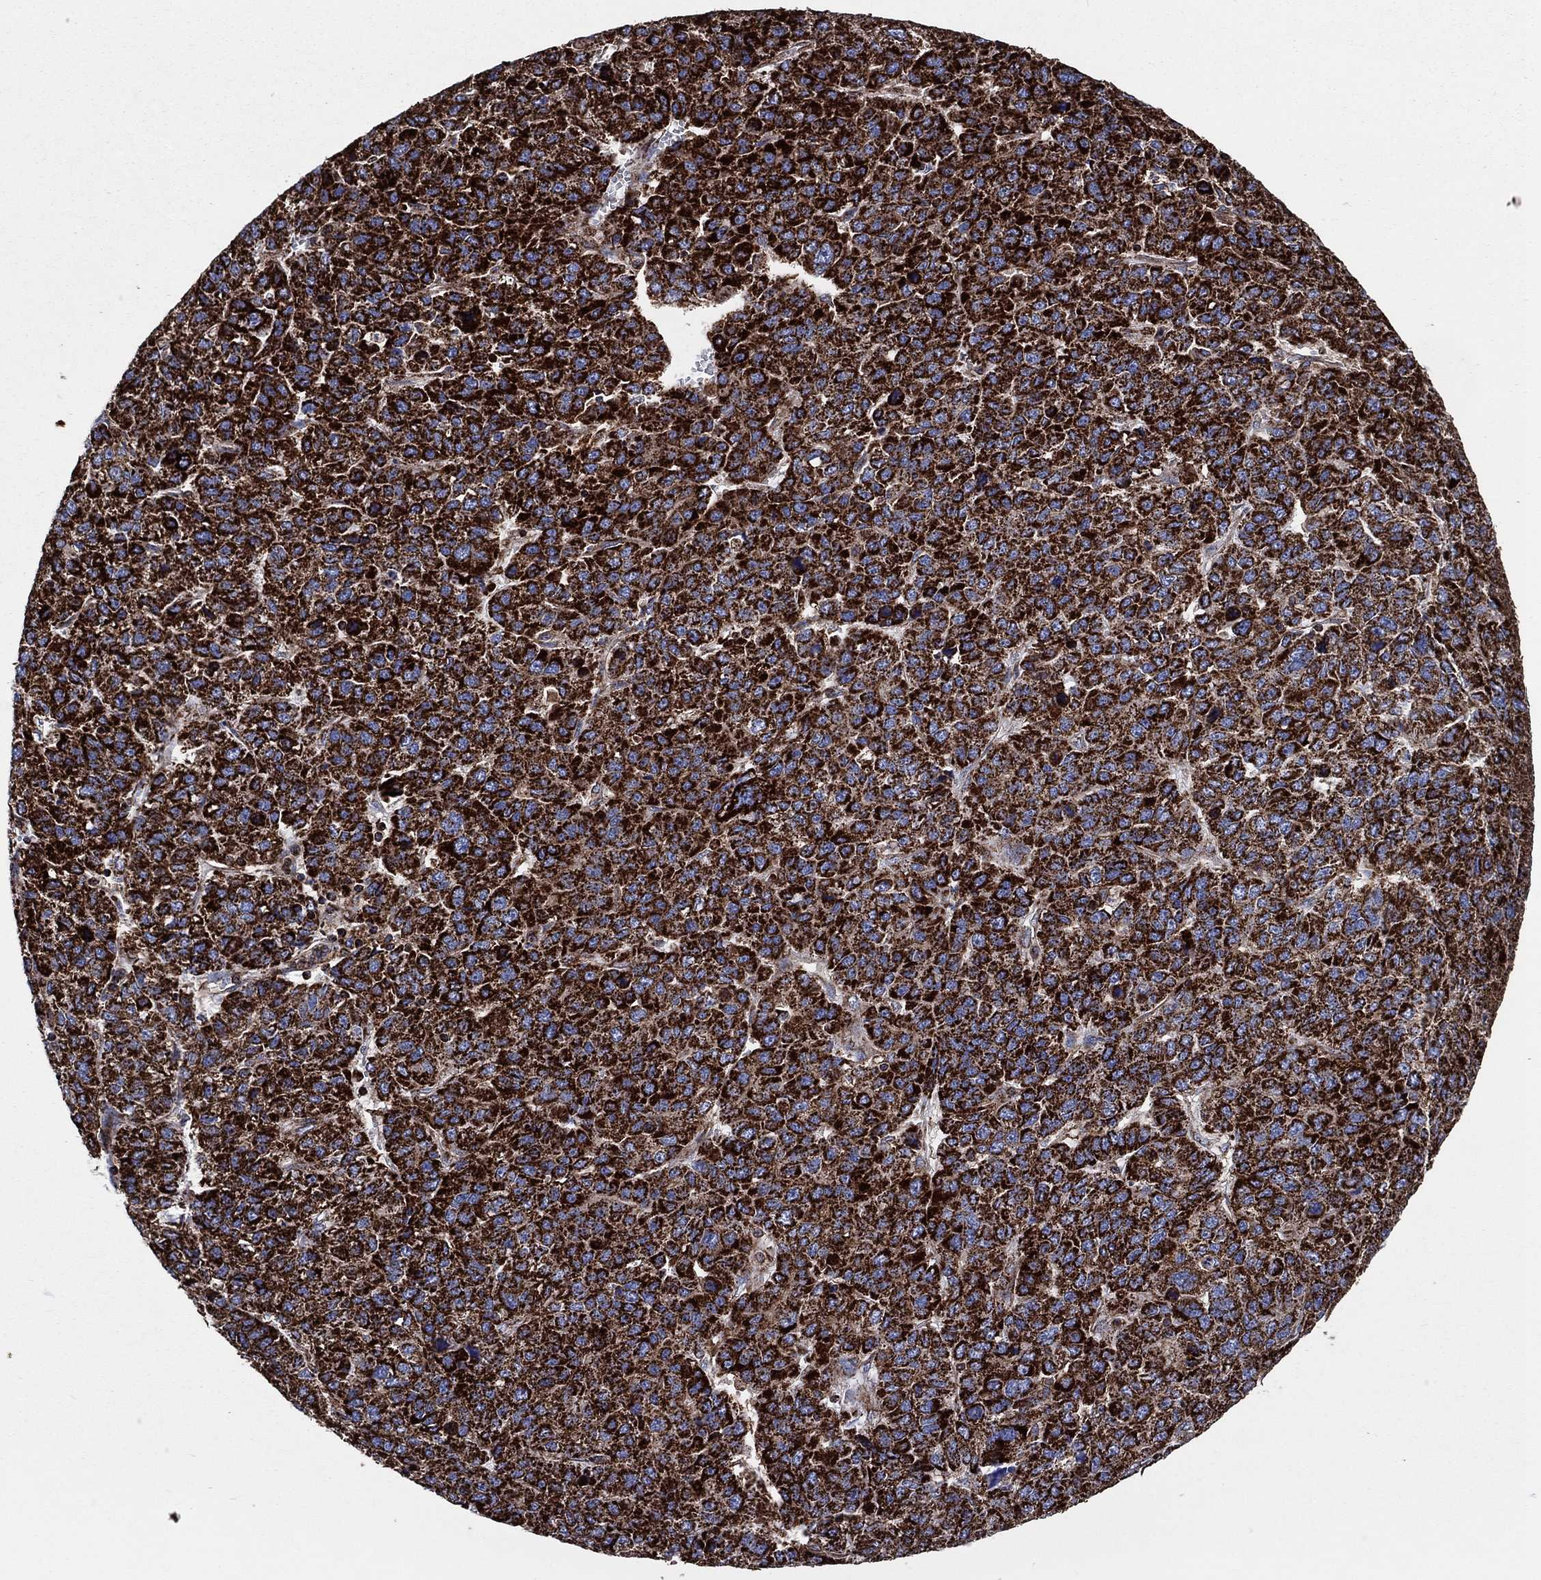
{"staining": {"intensity": "strong", "quantity": ">75%", "location": "cytoplasmic/membranous"}, "tissue": "liver cancer", "cell_type": "Tumor cells", "image_type": "cancer", "snomed": [{"axis": "morphology", "description": "Carcinoma, Hepatocellular, NOS"}, {"axis": "topography", "description": "Liver"}], "caption": "High-power microscopy captured an IHC micrograph of liver cancer (hepatocellular carcinoma), revealing strong cytoplasmic/membranous staining in approximately >75% of tumor cells.", "gene": "ANKRD37", "patient": {"sex": "male", "age": 69}}